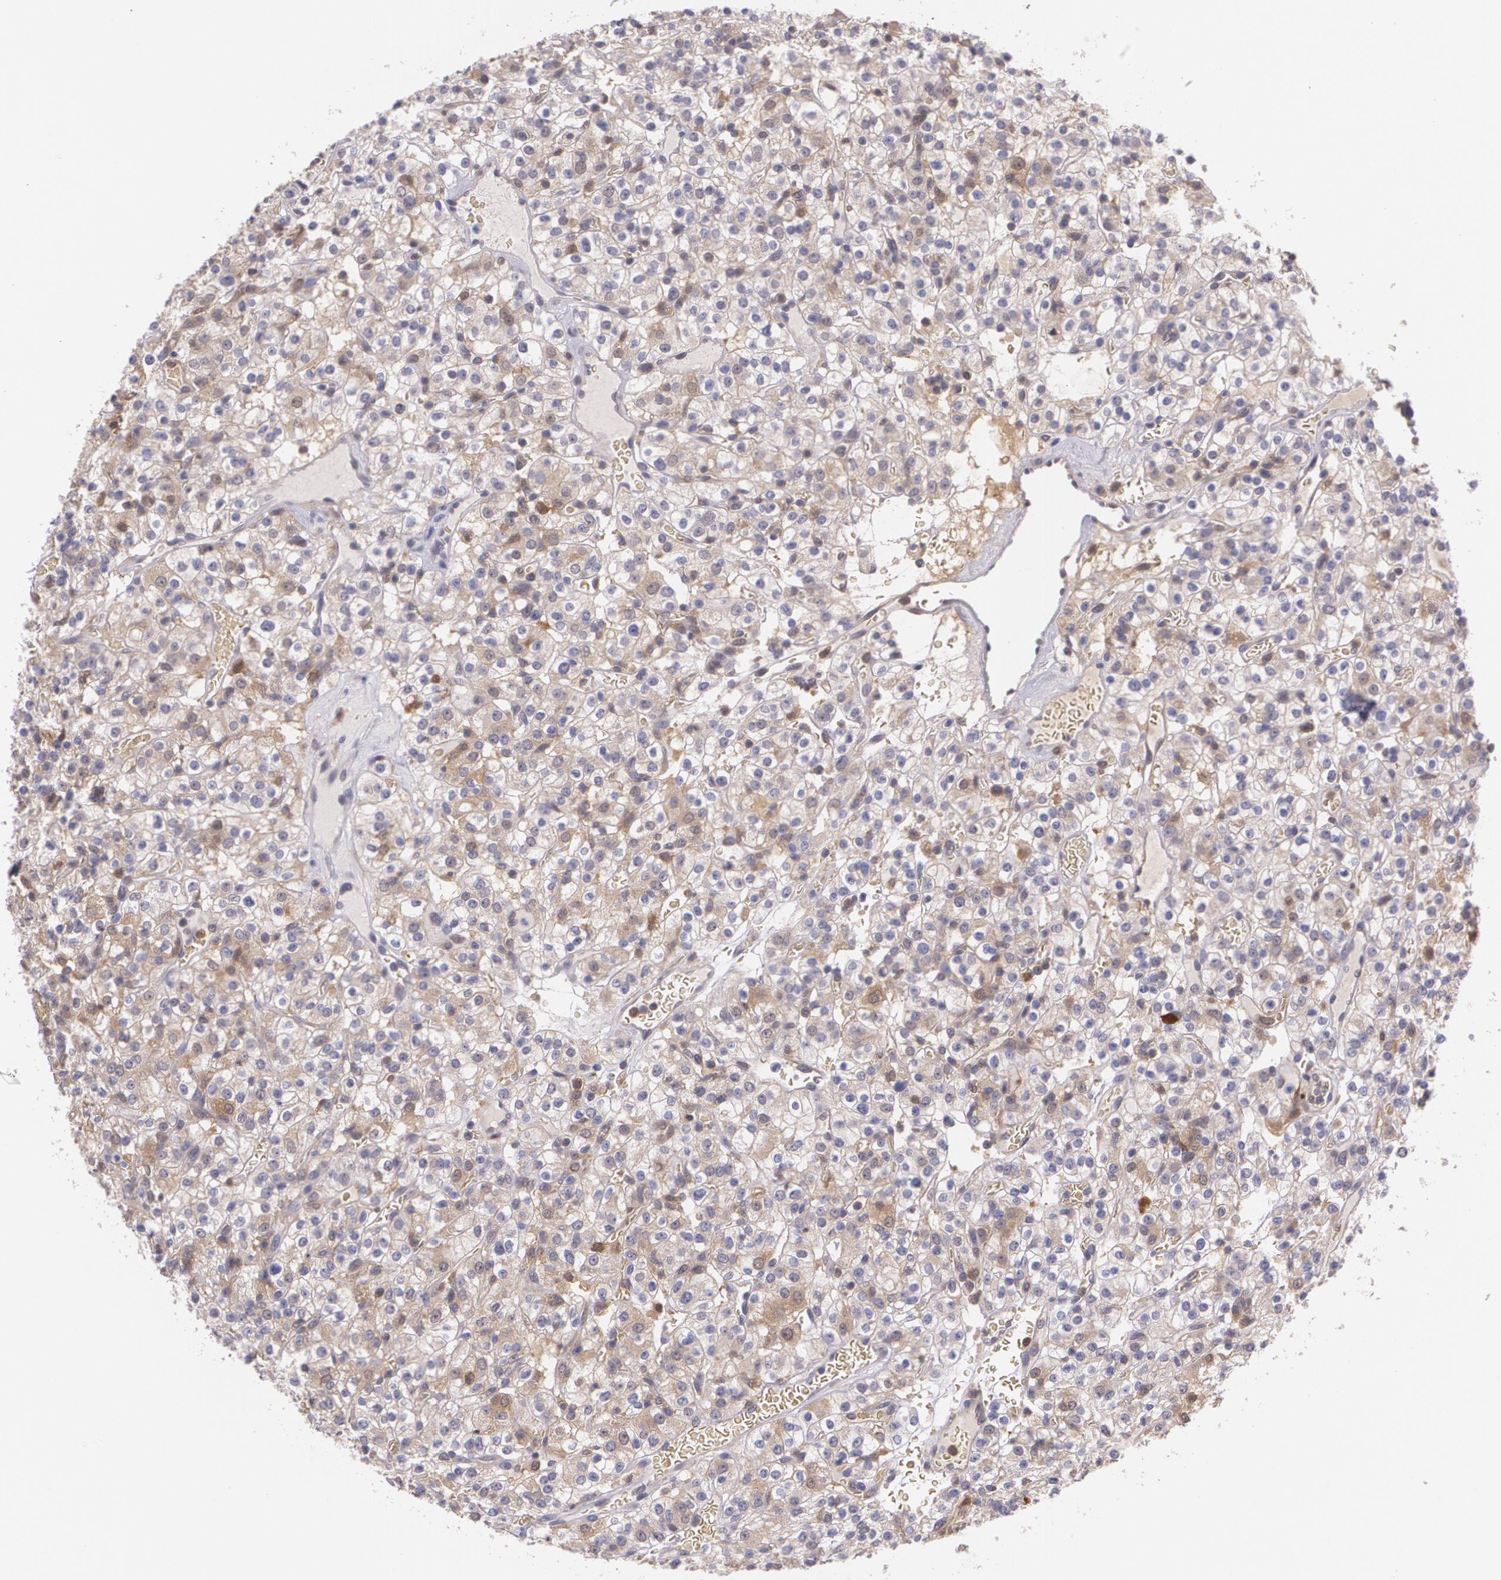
{"staining": {"intensity": "weak", "quantity": "25%-75%", "location": "cytoplasmic/membranous"}, "tissue": "renal cancer", "cell_type": "Tumor cells", "image_type": "cancer", "snomed": [{"axis": "morphology", "description": "Normal tissue, NOS"}, {"axis": "morphology", "description": "Adenocarcinoma, NOS"}, {"axis": "topography", "description": "Kidney"}], "caption": "Renal cancer stained with a brown dye demonstrates weak cytoplasmic/membranous positive staining in approximately 25%-75% of tumor cells.", "gene": "HSPH1", "patient": {"sex": "female", "age": 72}}